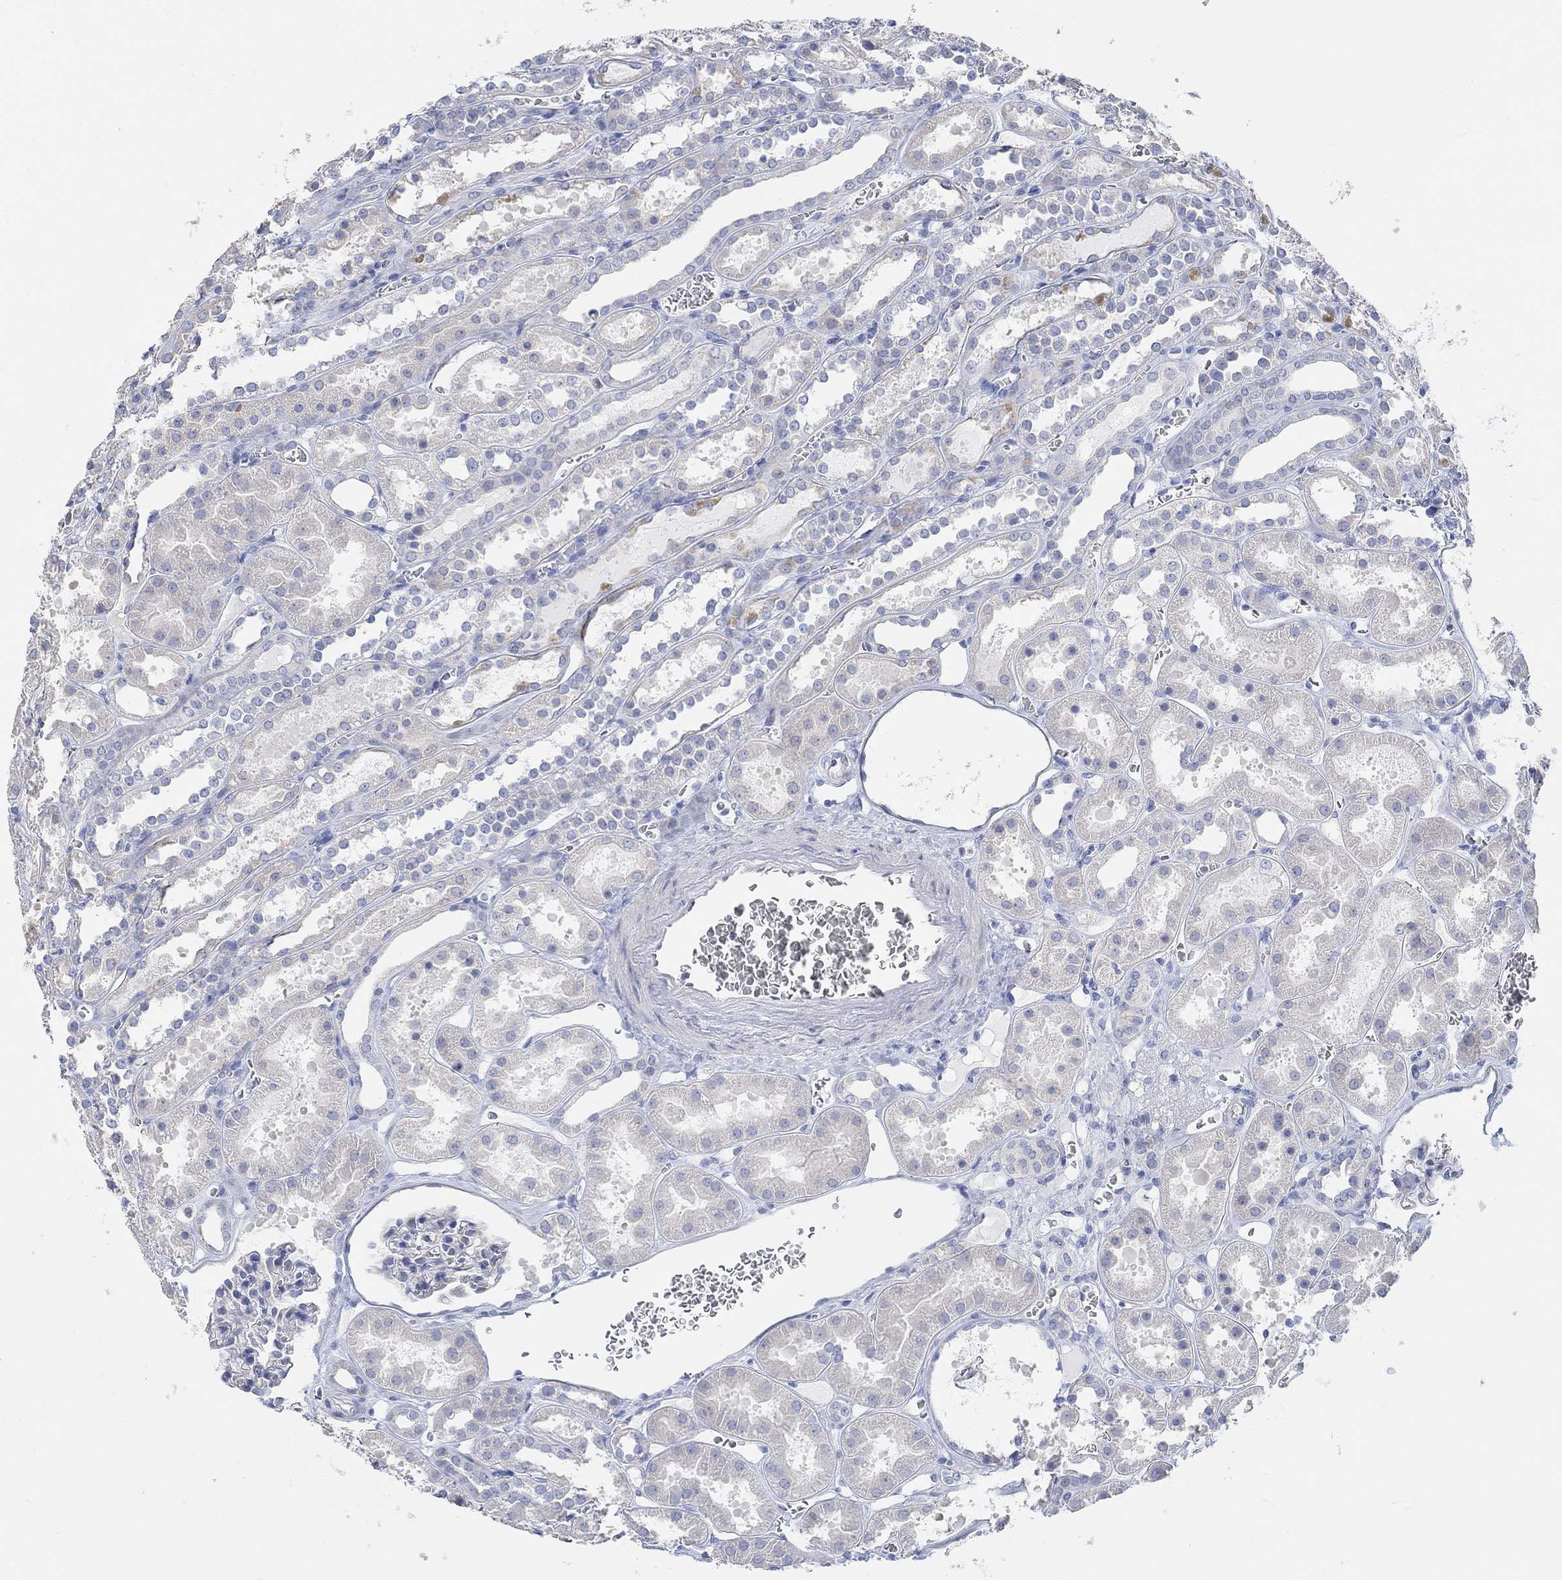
{"staining": {"intensity": "negative", "quantity": "none", "location": "none"}, "tissue": "kidney", "cell_type": "Cells in glomeruli", "image_type": "normal", "snomed": [{"axis": "morphology", "description": "Normal tissue, NOS"}, {"axis": "topography", "description": "Kidney"}], "caption": "DAB (3,3'-diaminobenzidine) immunohistochemical staining of benign human kidney shows no significant positivity in cells in glomeruli. (DAB immunohistochemistry visualized using brightfield microscopy, high magnification).", "gene": "NLRP14", "patient": {"sex": "female", "age": 41}}